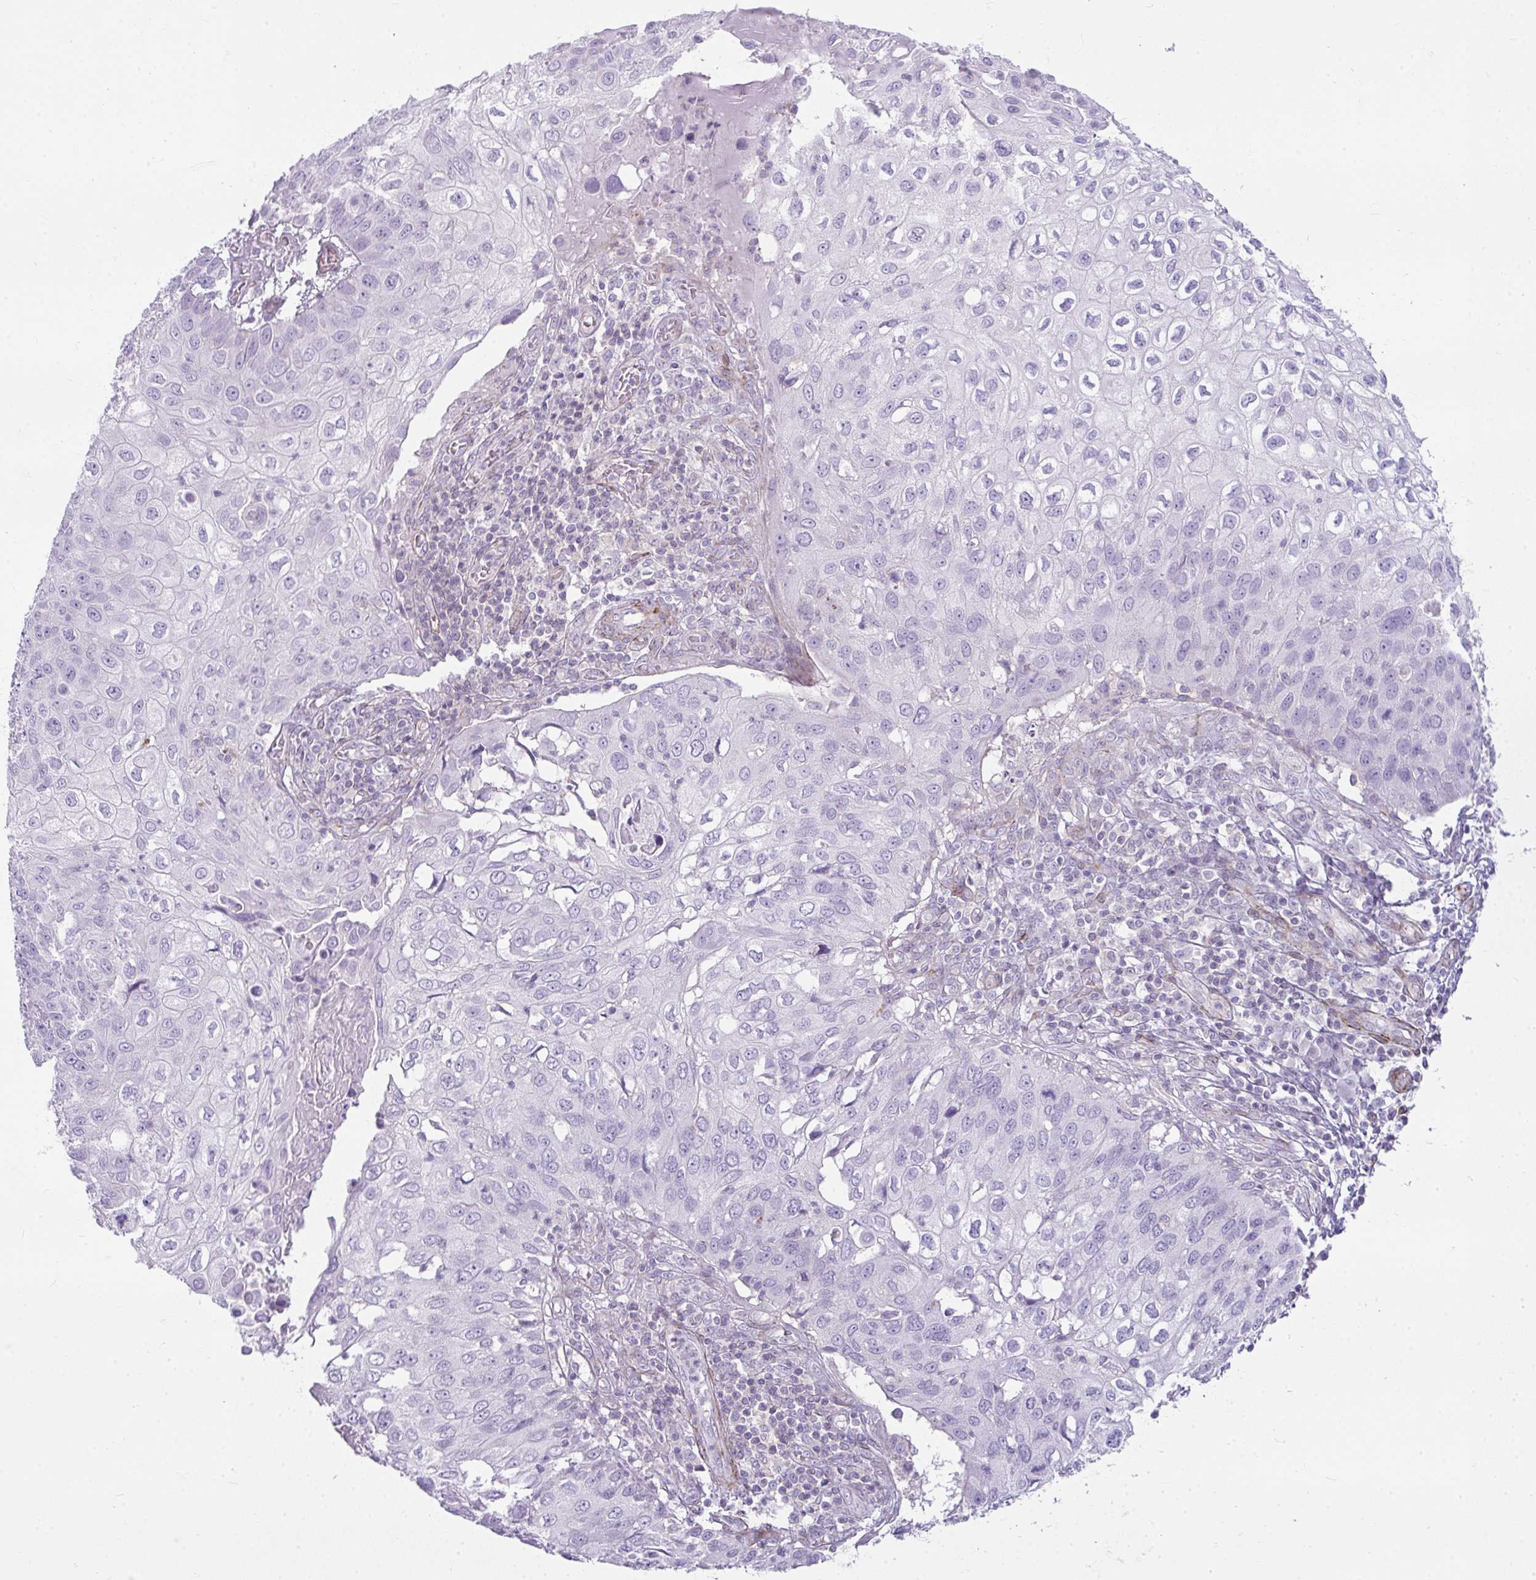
{"staining": {"intensity": "negative", "quantity": "none", "location": "none"}, "tissue": "skin cancer", "cell_type": "Tumor cells", "image_type": "cancer", "snomed": [{"axis": "morphology", "description": "Squamous cell carcinoma, NOS"}, {"axis": "topography", "description": "Skin"}], "caption": "Immunohistochemistry photomicrograph of human skin cancer (squamous cell carcinoma) stained for a protein (brown), which reveals no positivity in tumor cells.", "gene": "CDRT15", "patient": {"sex": "male", "age": 87}}